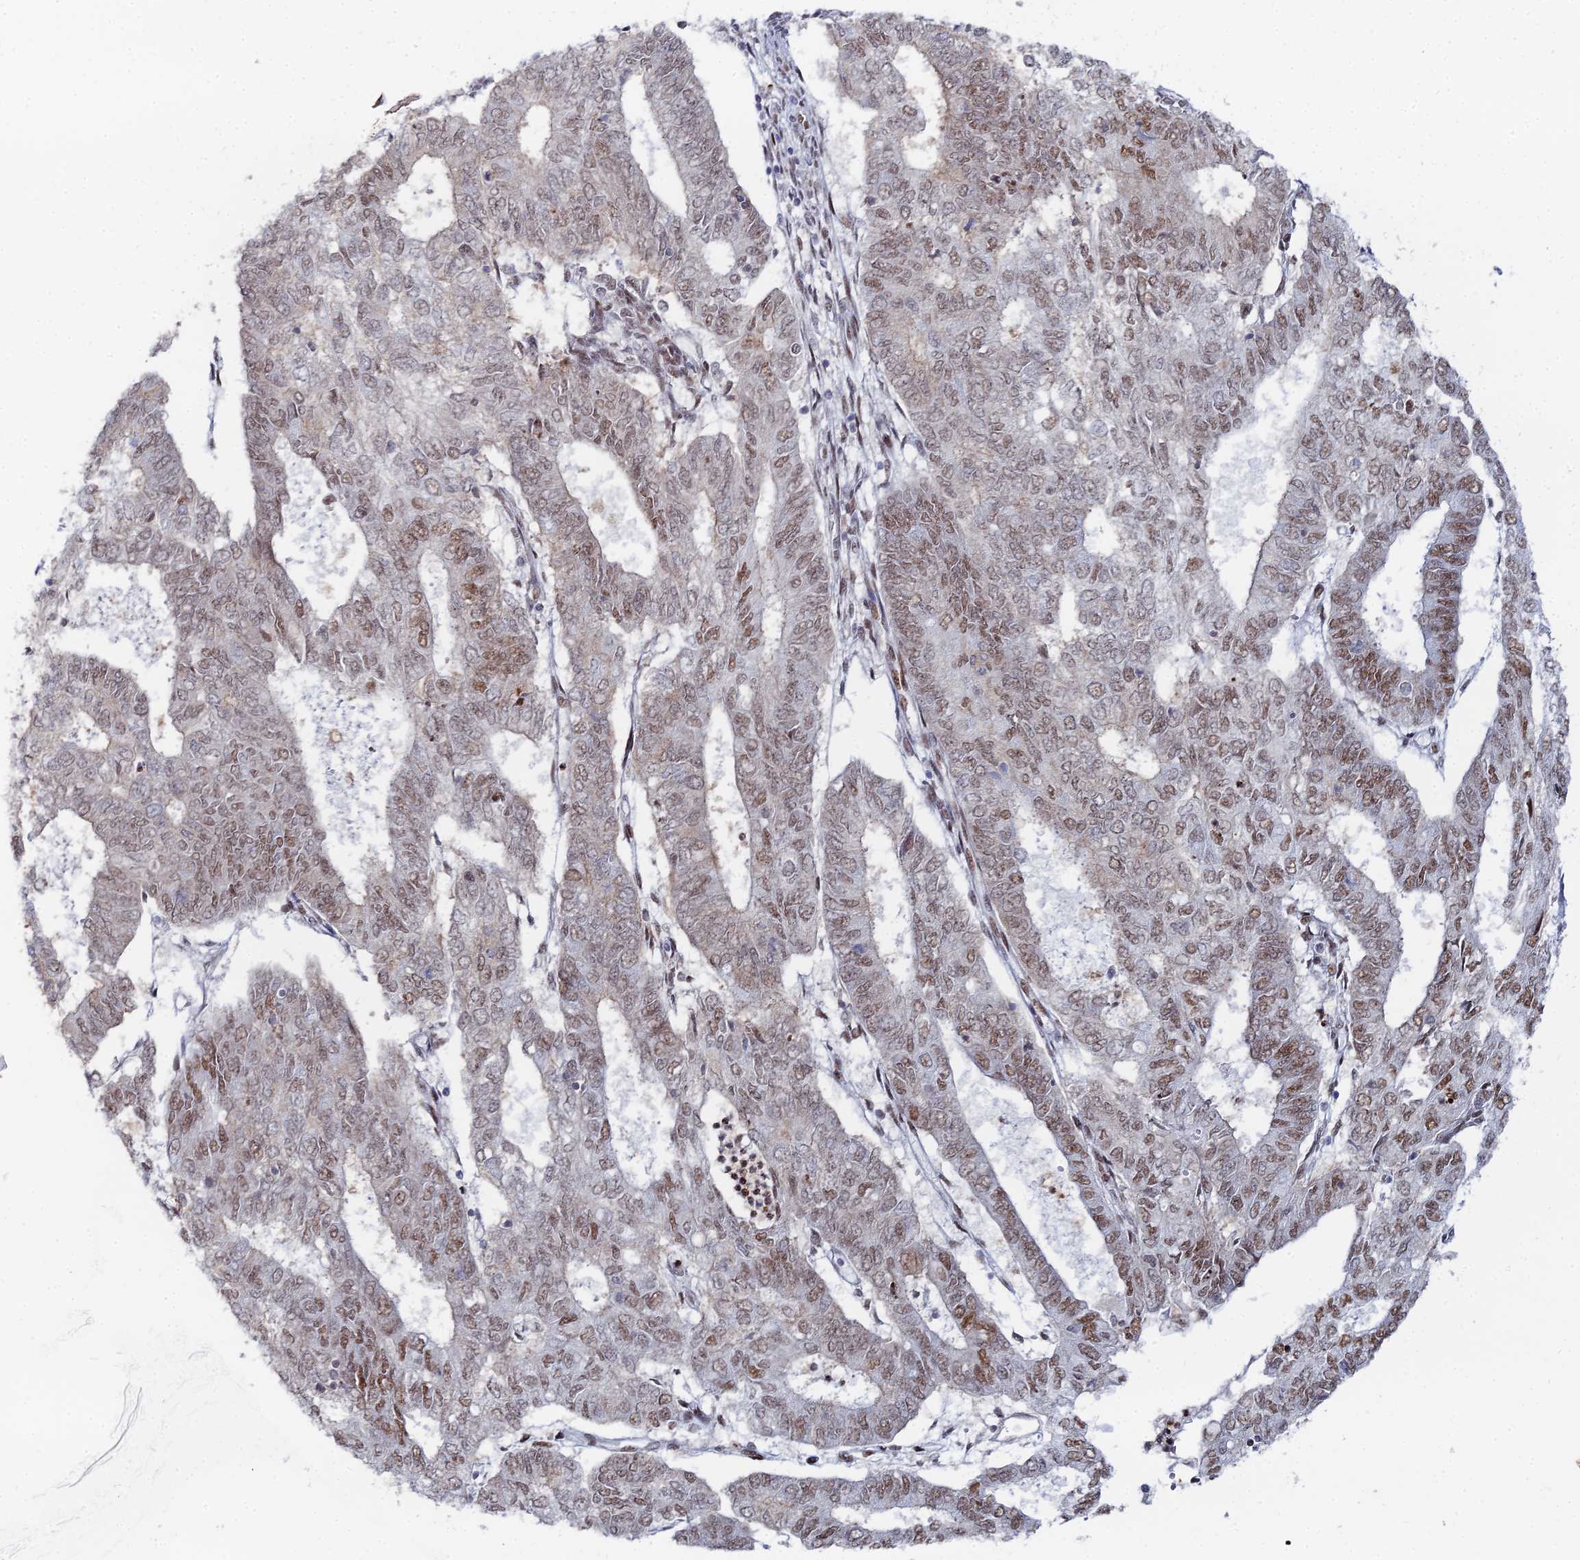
{"staining": {"intensity": "moderate", "quantity": ">75%", "location": "nuclear"}, "tissue": "endometrial cancer", "cell_type": "Tumor cells", "image_type": "cancer", "snomed": [{"axis": "morphology", "description": "Adenocarcinoma, NOS"}, {"axis": "topography", "description": "Endometrium"}], "caption": "Immunohistochemistry of human adenocarcinoma (endometrial) shows medium levels of moderate nuclear expression in about >75% of tumor cells. The staining is performed using DAB brown chromogen to label protein expression. The nuclei are counter-stained blue using hematoxylin.", "gene": "GSC2", "patient": {"sex": "female", "age": 68}}